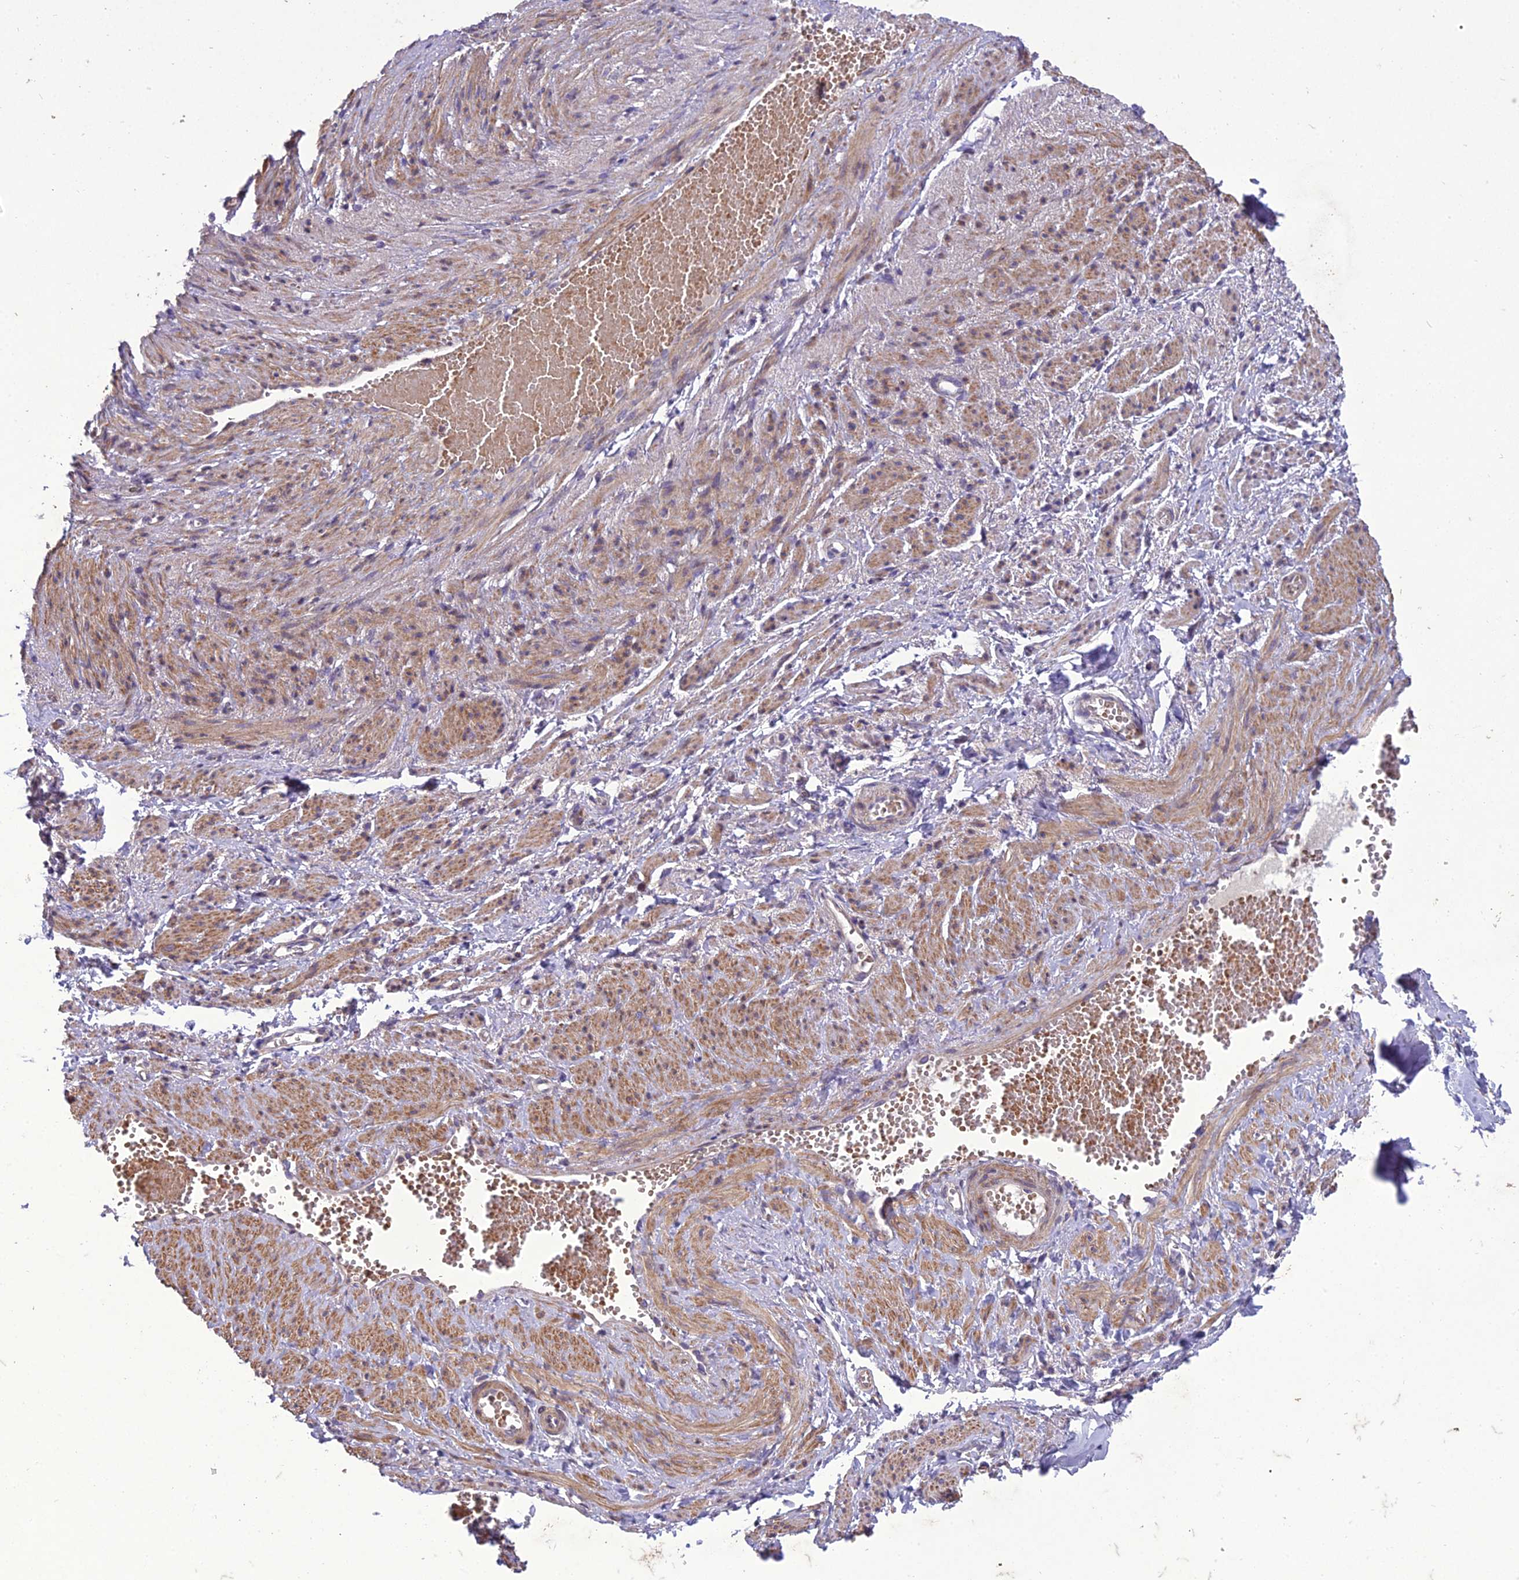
{"staining": {"intensity": "negative", "quantity": "none", "location": "none"}, "tissue": "soft tissue", "cell_type": "Chondrocytes", "image_type": "normal", "snomed": [{"axis": "morphology", "description": "Normal tissue, NOS"}, {"axis": "topography", "description": "Smooth muscle"}, {"axis": "topography", "description": "Peripheral nerve tissue"}], "caption": "This is a micrograph of immunohistochemistry (IHC) staining of unremarkable soft tissue, which shows no positivity in chondrocytes.", "gene": "CENPL", "patient": {"sex": "female", "age": 39}}